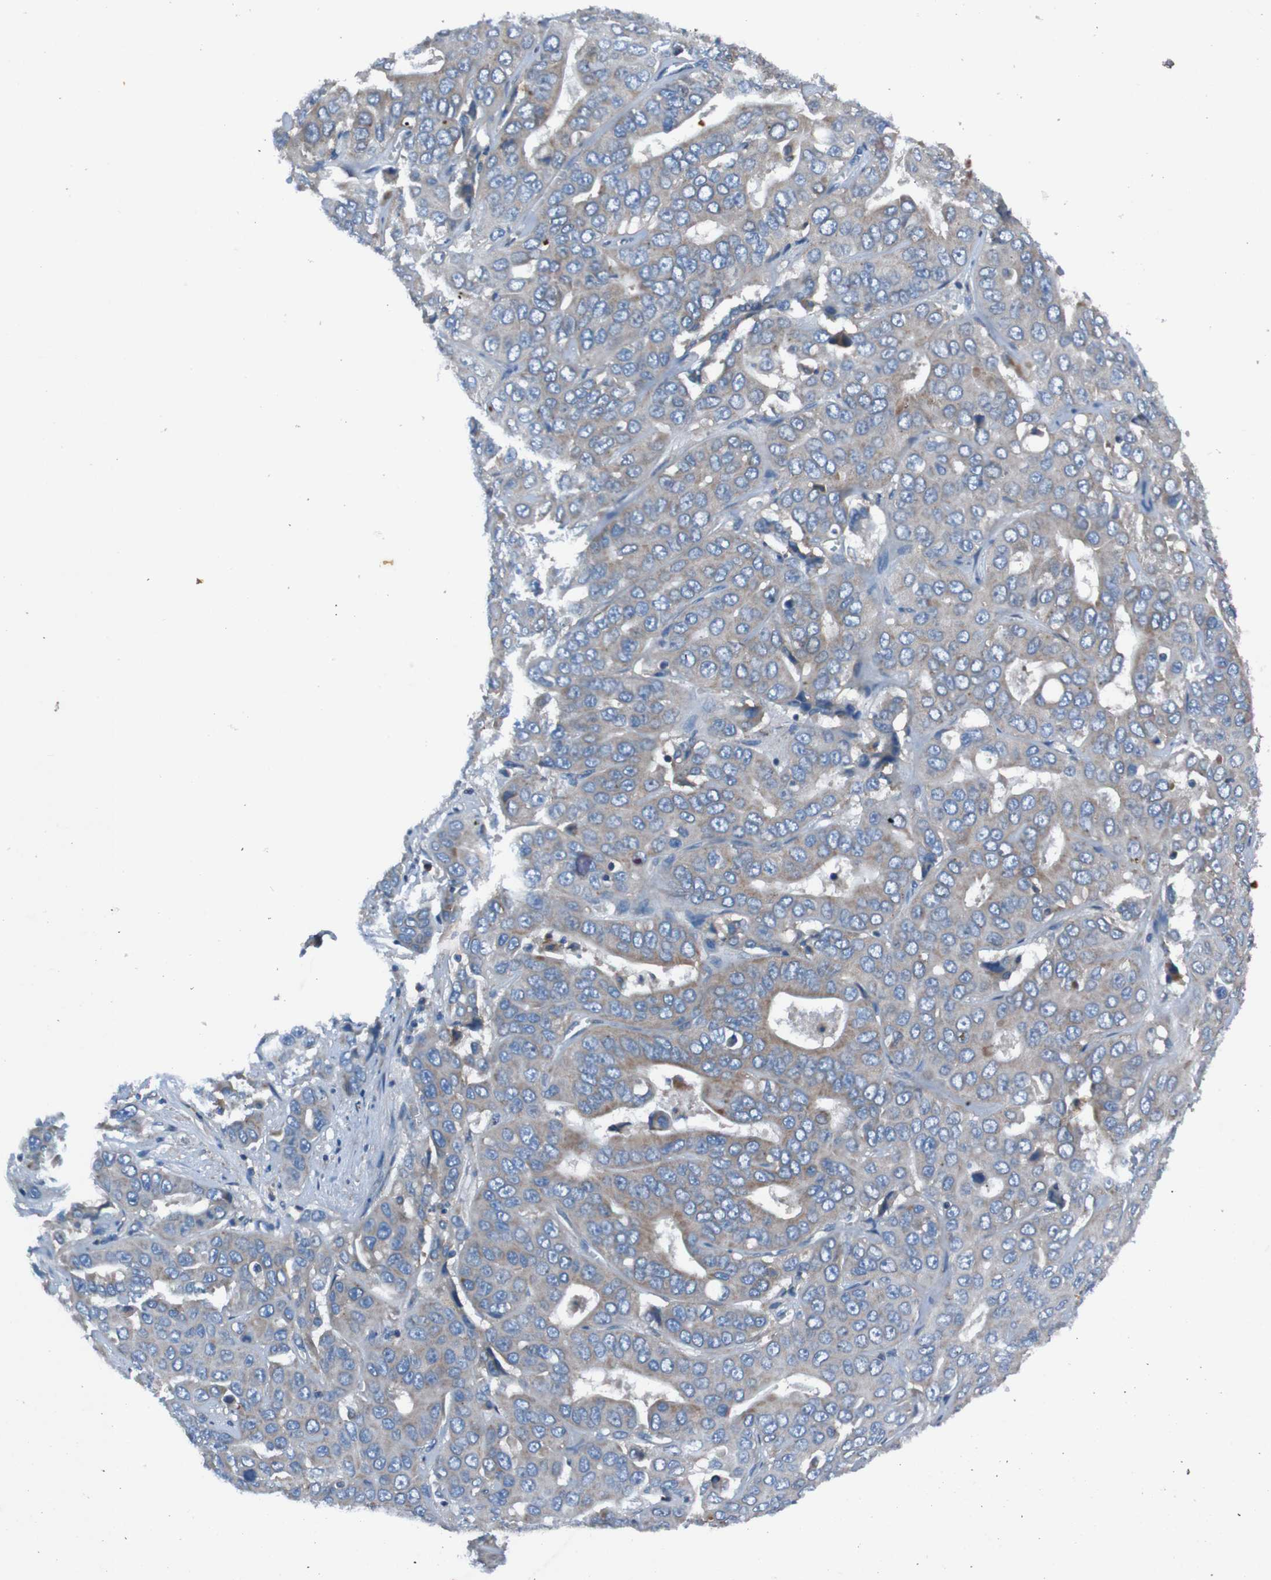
{"staining": {"intensity": "weak", "quantity": ">75%", "location": "cytoplasmic/membranous"}, "tissue": "liver cancer", "cell_type": "Tumor cells", "image_type": "cancer", "snomed": [{"axis": "morphology", "description": "Cholangiocarcinoma"}, {"axis": "topography", "description": "Liver"}], "caption": "Immunohistochemistry (IHC) (DAB (3,3'-diaminobenzidine)) staining of cholangiocarcinoma (liver) shows weak cytoplasmic/membranous protein staining in about >75% of tumor cells. (DAB IHC with brightfield microscopy, high magnification).", "gene": "RAB5B", "patient": {"sex": "female", "age": 52}}